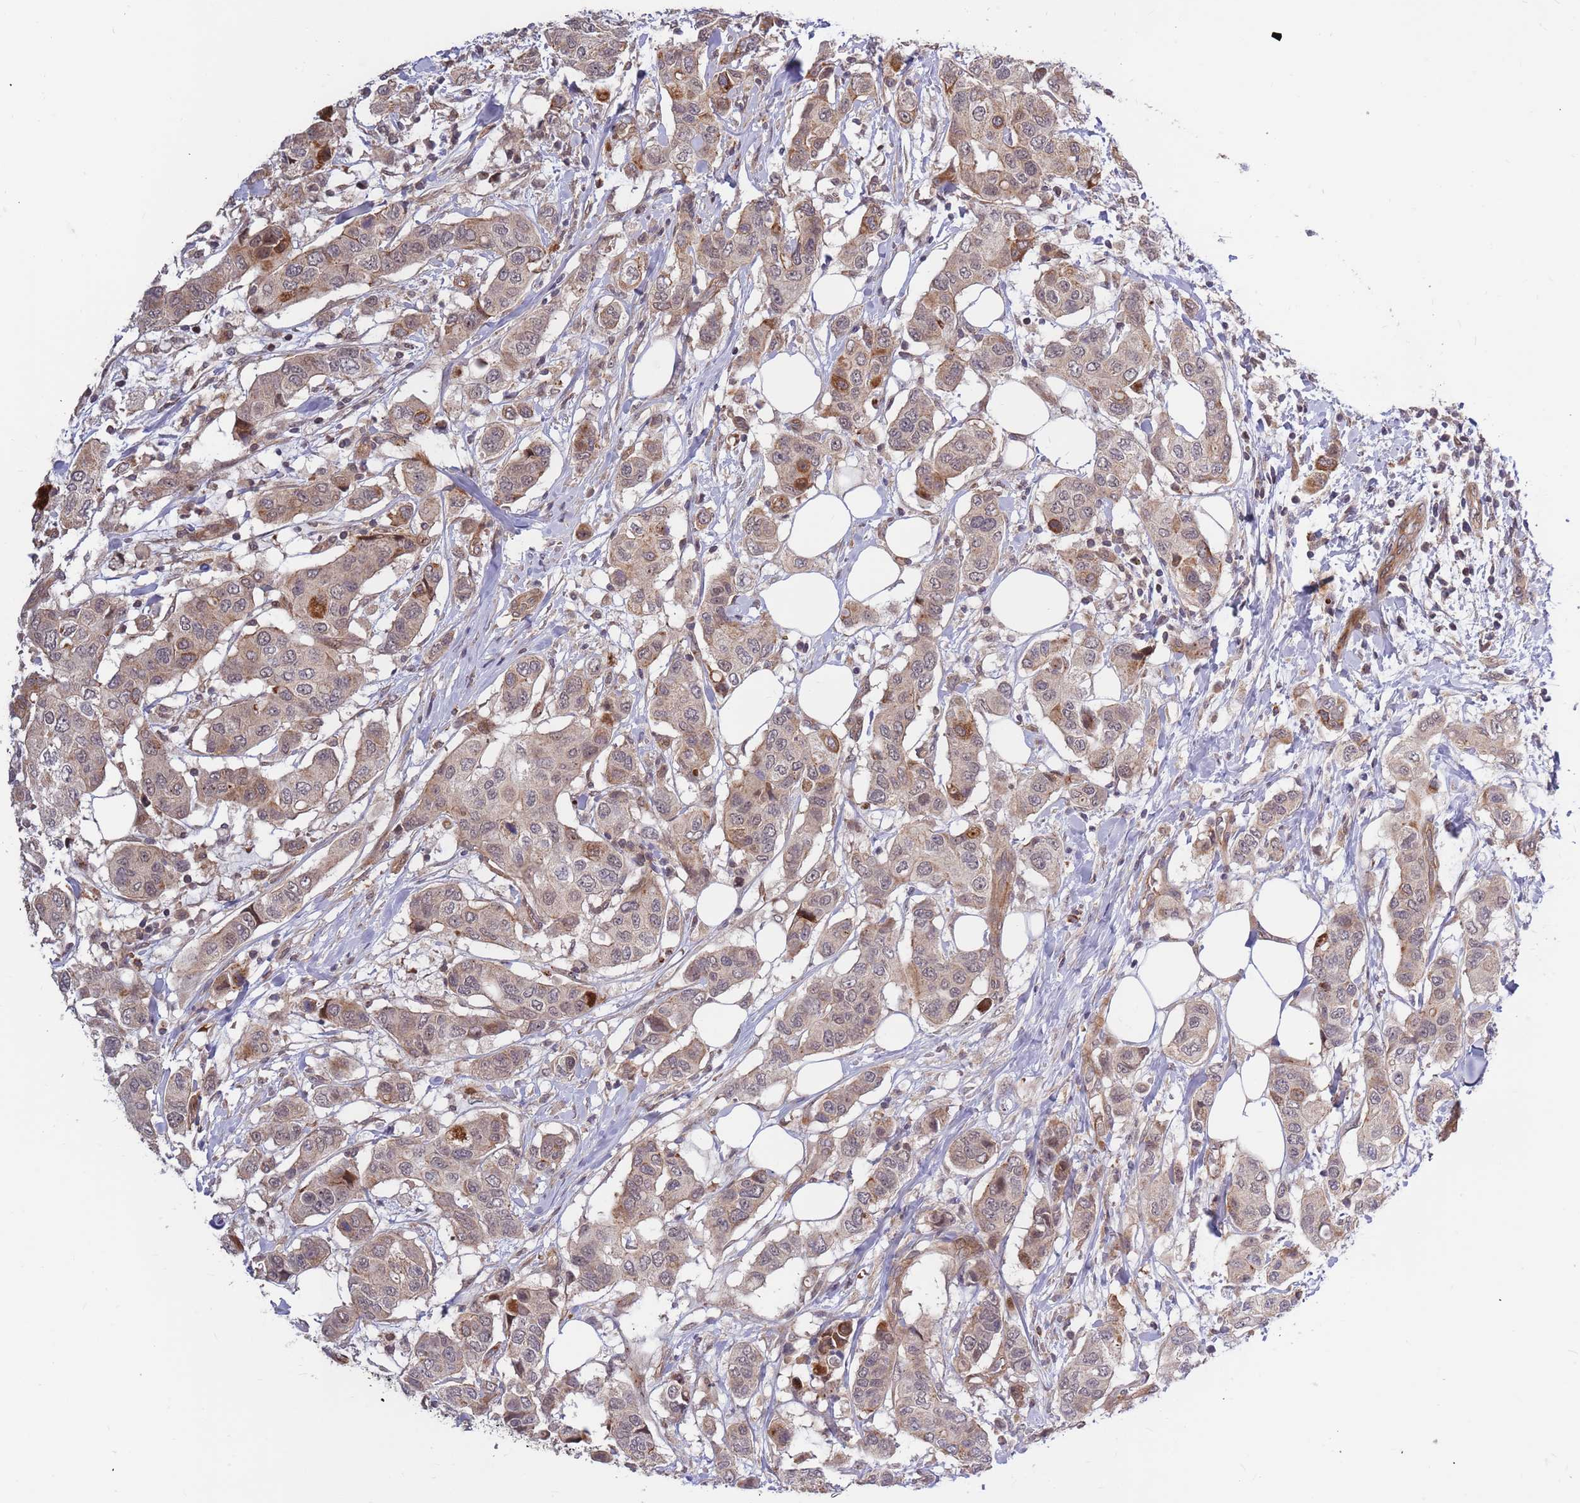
{"staining": {"intensity": "moderate", "quantity": "<25%", "location": "cytoplasmic/membranous"}, "tissue": "breast cancer", "cell_type": "Tumor cells", "image_type": "cancer", "snomed": [{"axis": "morphology", "description": "Lobular carcinoma"}, {"axis": "topography", "description": "Breast"}], "caption": "This micrograph demonstrates immunohistochemistry staining of breast cancer (lobular carcinoma), with low moderate cytoplasmic/membranous positivity in approximately <25% of tumor cells.", "gene": "HAUS3", "patient": {"sex": "female", "age": 51}}